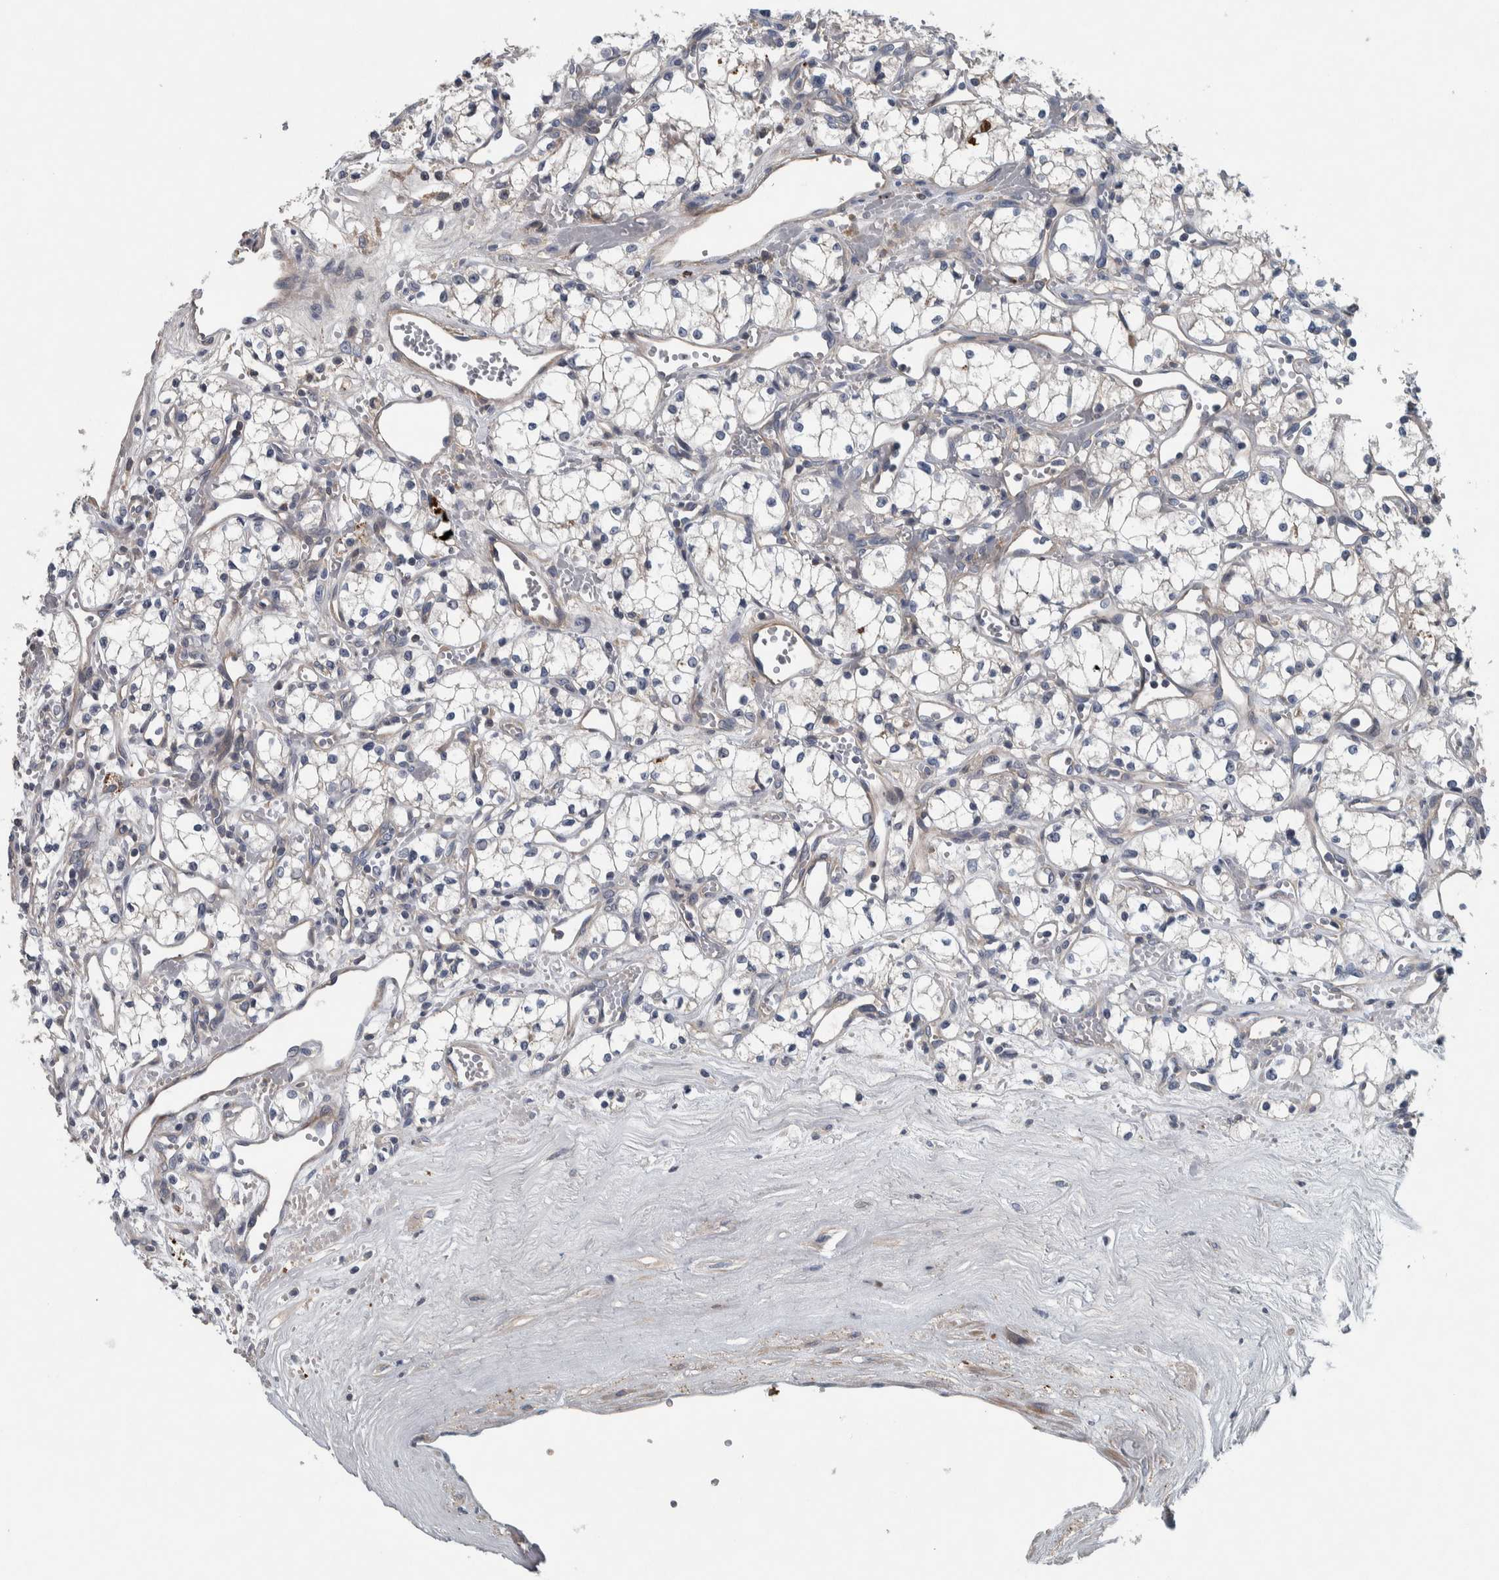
{"staining": {"intensity": "negative", "quantity": "none", "location": "none"}, "tissue": "renal cancer", "cell_type": "Tumor cells", "image_type": "cancer", "snomed": [{"axis": "morphology", "description": "Adenocarcinoma, NOS"}, {"axis": "topography", "description": "Kidney"}], "caption": "Tumor cells show no significant staining in renal cancer (adenocarcinoma).", "gene": "SERPINC1", "patient": {"sex": "male", "age": 59}}